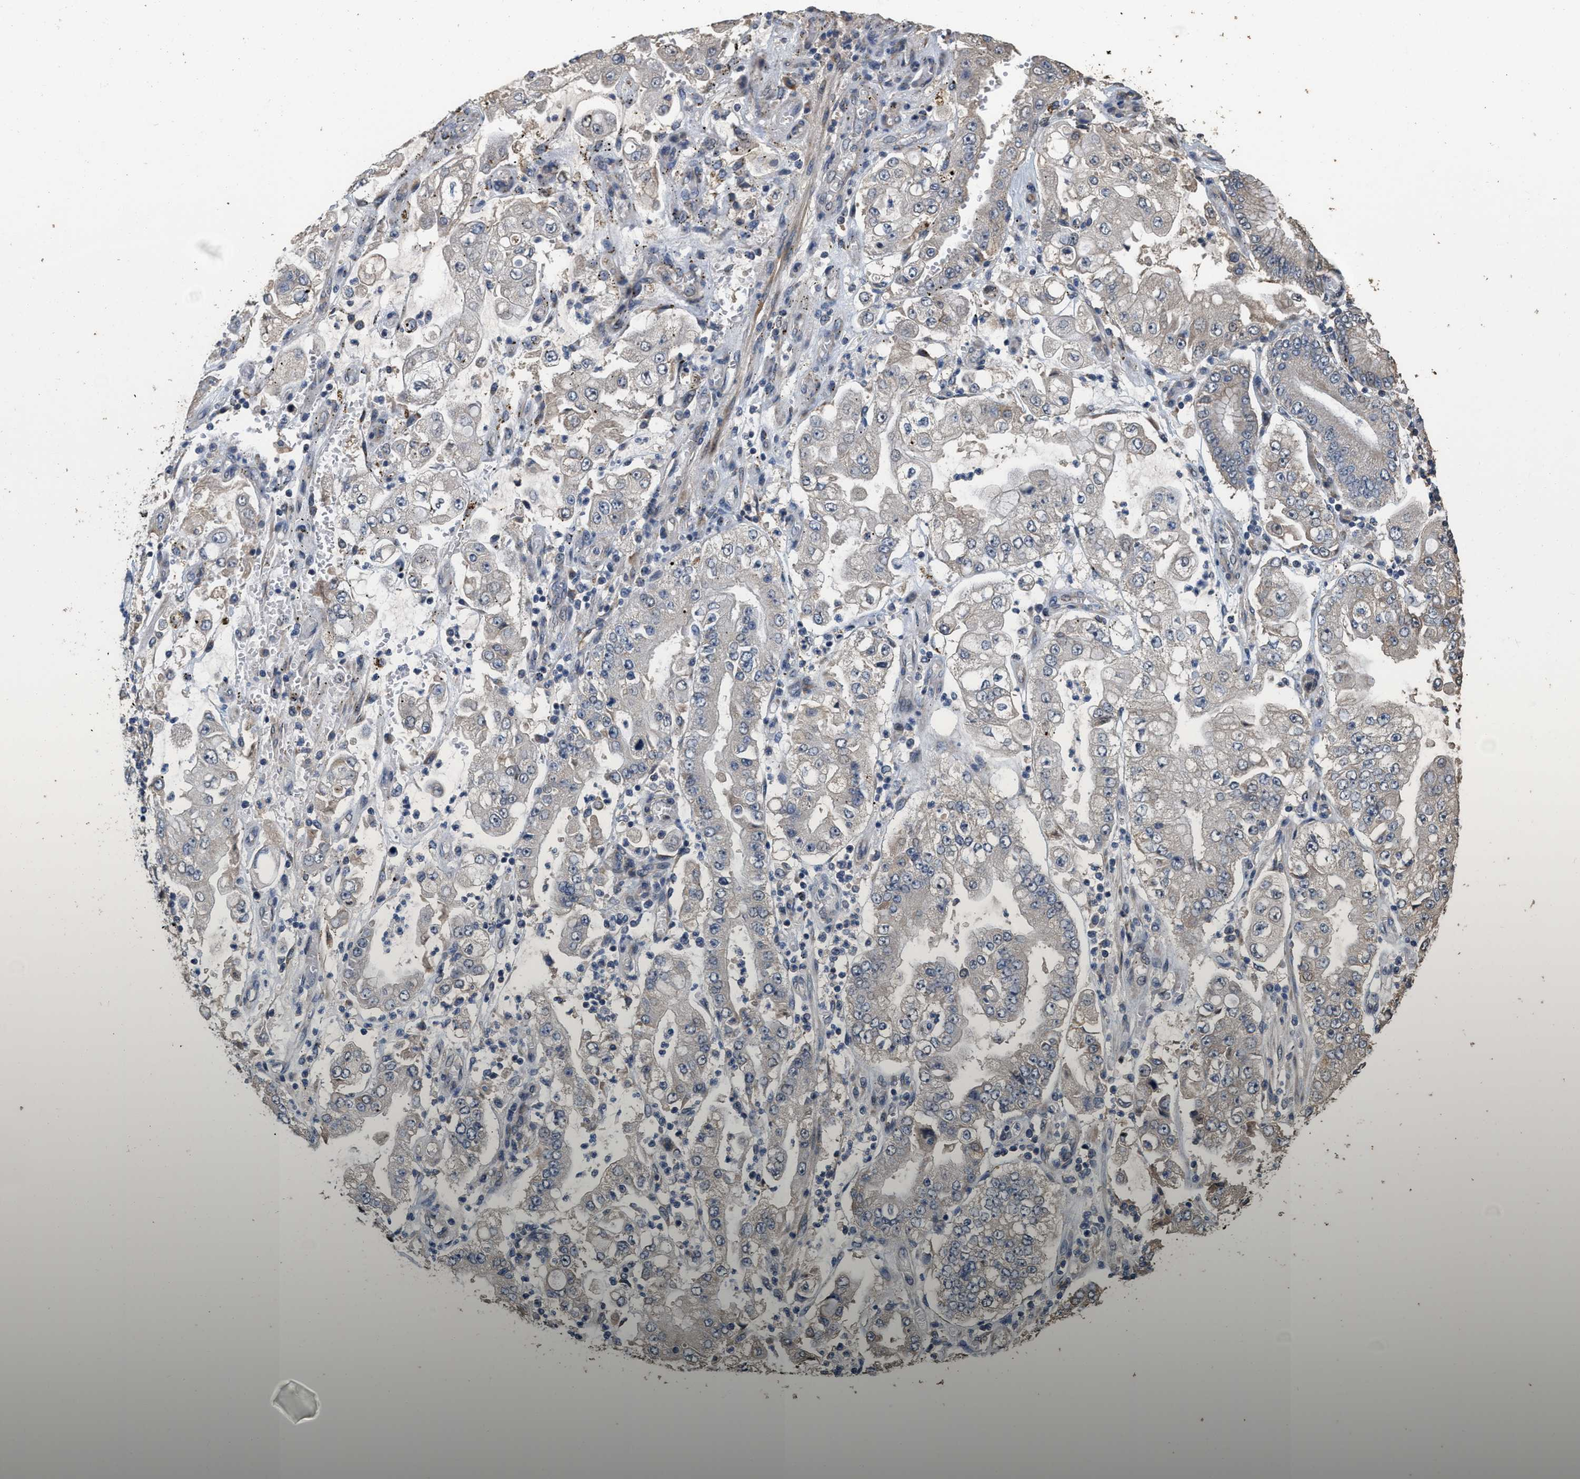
{"staining": {"intensity": "negative", "quantity": "none", "location": "none"}, "tissue": "stomach cancer", "cell_type": "Tumor cells", "image_type": "cancer", "snomed": [{"axis": "morphology", "description": "Adenocarcinoma, NOS"}, {"axis": "topography", "description": "Stomach"}], "caption": "An immunohistochemistry (IHC) histopathology image of adenocarcinoma (stomach) is shown. There is no staining in tumor cells of adenocarcinoma (stomach). (Brightfield microscopy of DAB IHC at high magnification).", "gene": "NCS1", "patient": {"sex": "male", "age": 76}}